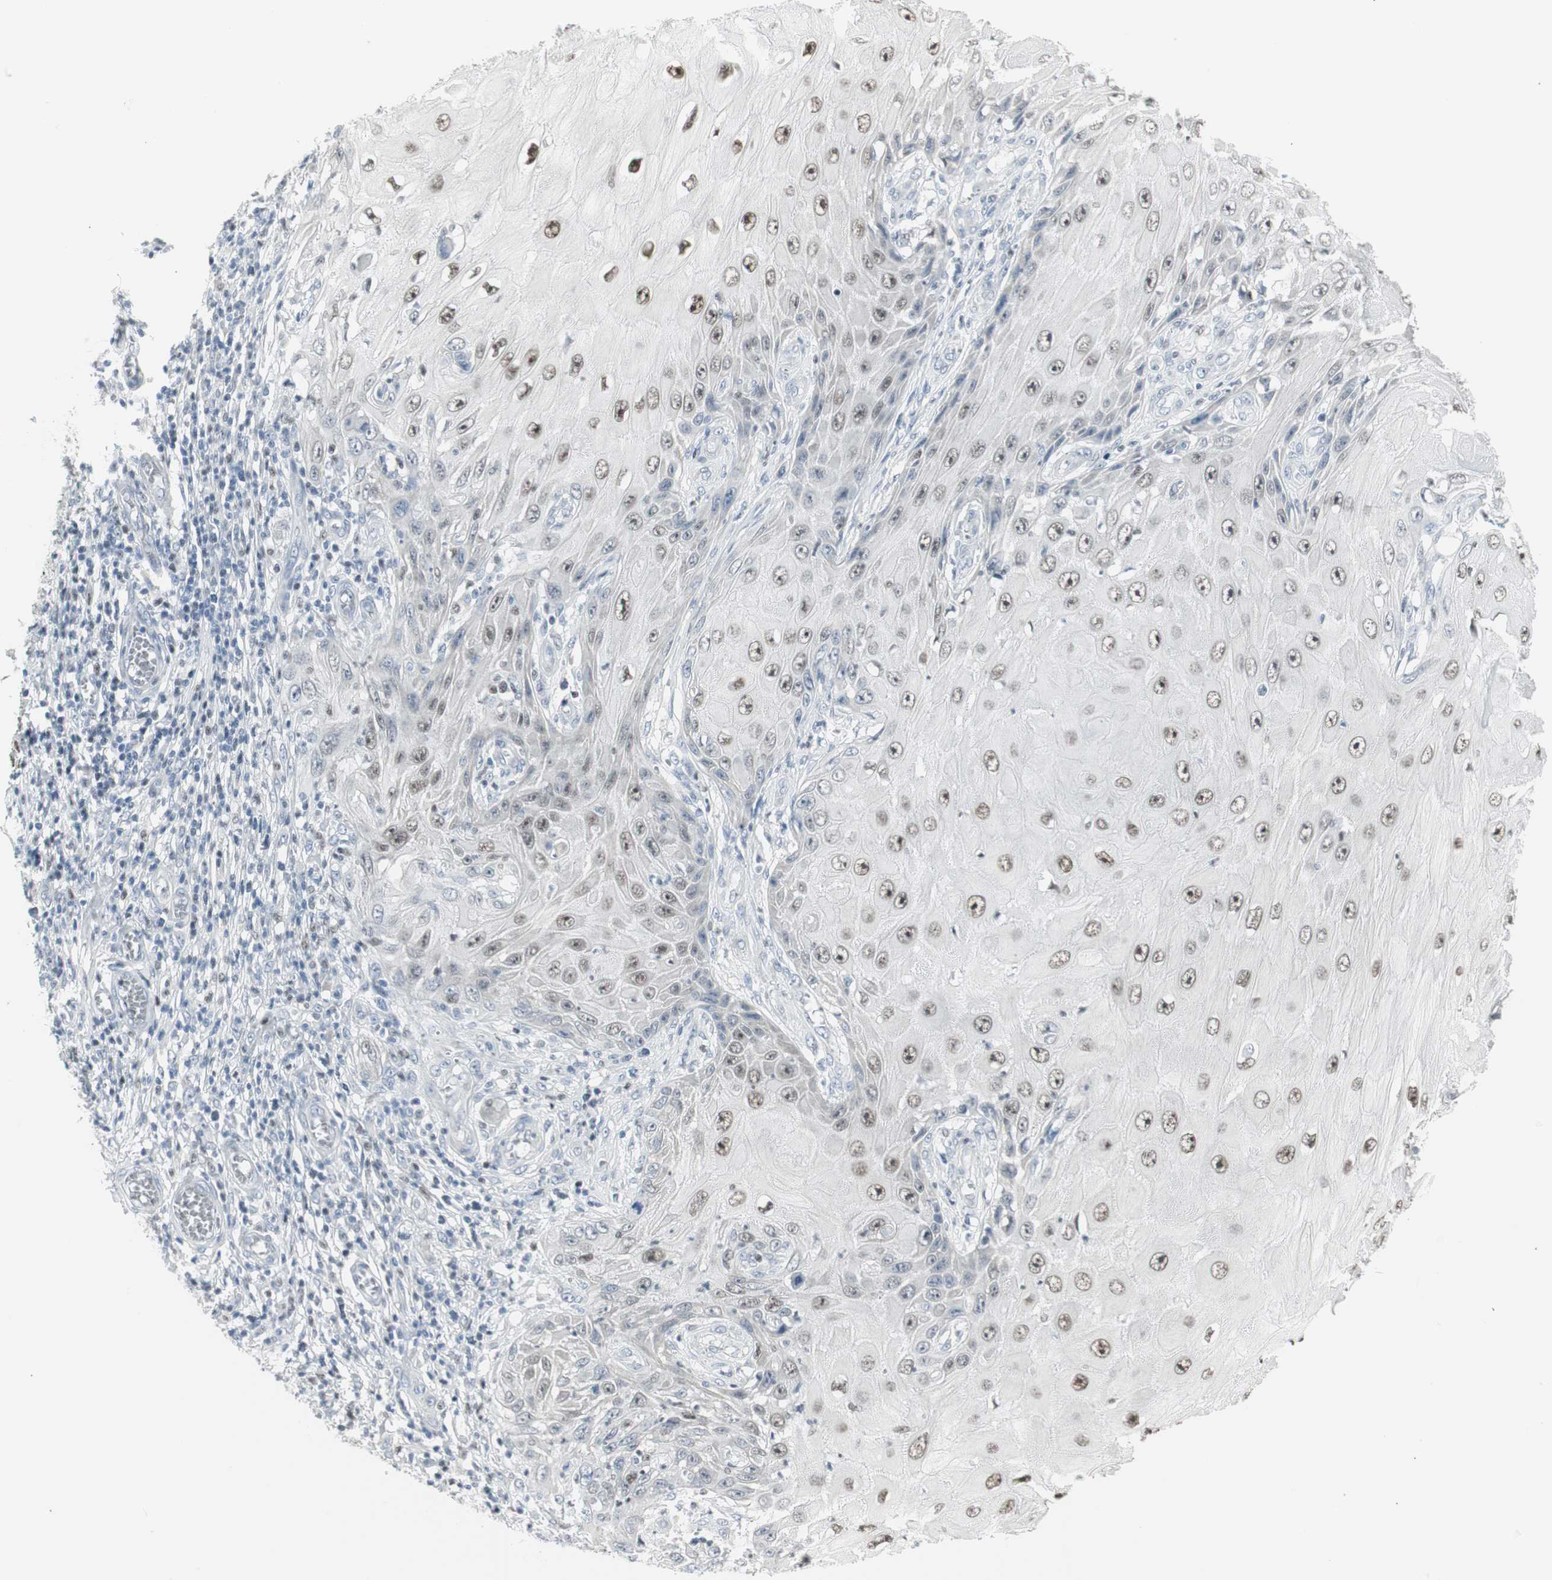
{"staining": {"intensity": "moderate", "quantity": ">75%", "location": "nuclear"}, "tissue": "skin cancer", "cell_type": "Tumor cells", "image_type": "cancer", "snomed": [{"axis": "morphology", "description": "Squamous cell carcinoma, NOS"}, {"axis": "topography", "description": "Skin"}], "caption": "IHC (DAB) staining of skin cancer reveals moderate nuclear protein expression in approximately >75% of tumor cells. The staining was performed using DAB, with brown indicating positive protein expression. Nuclei are stained blue with hematoxylin.", "gene": "ZBTB7B", "patient": {"sex": "female", "age": 73}}